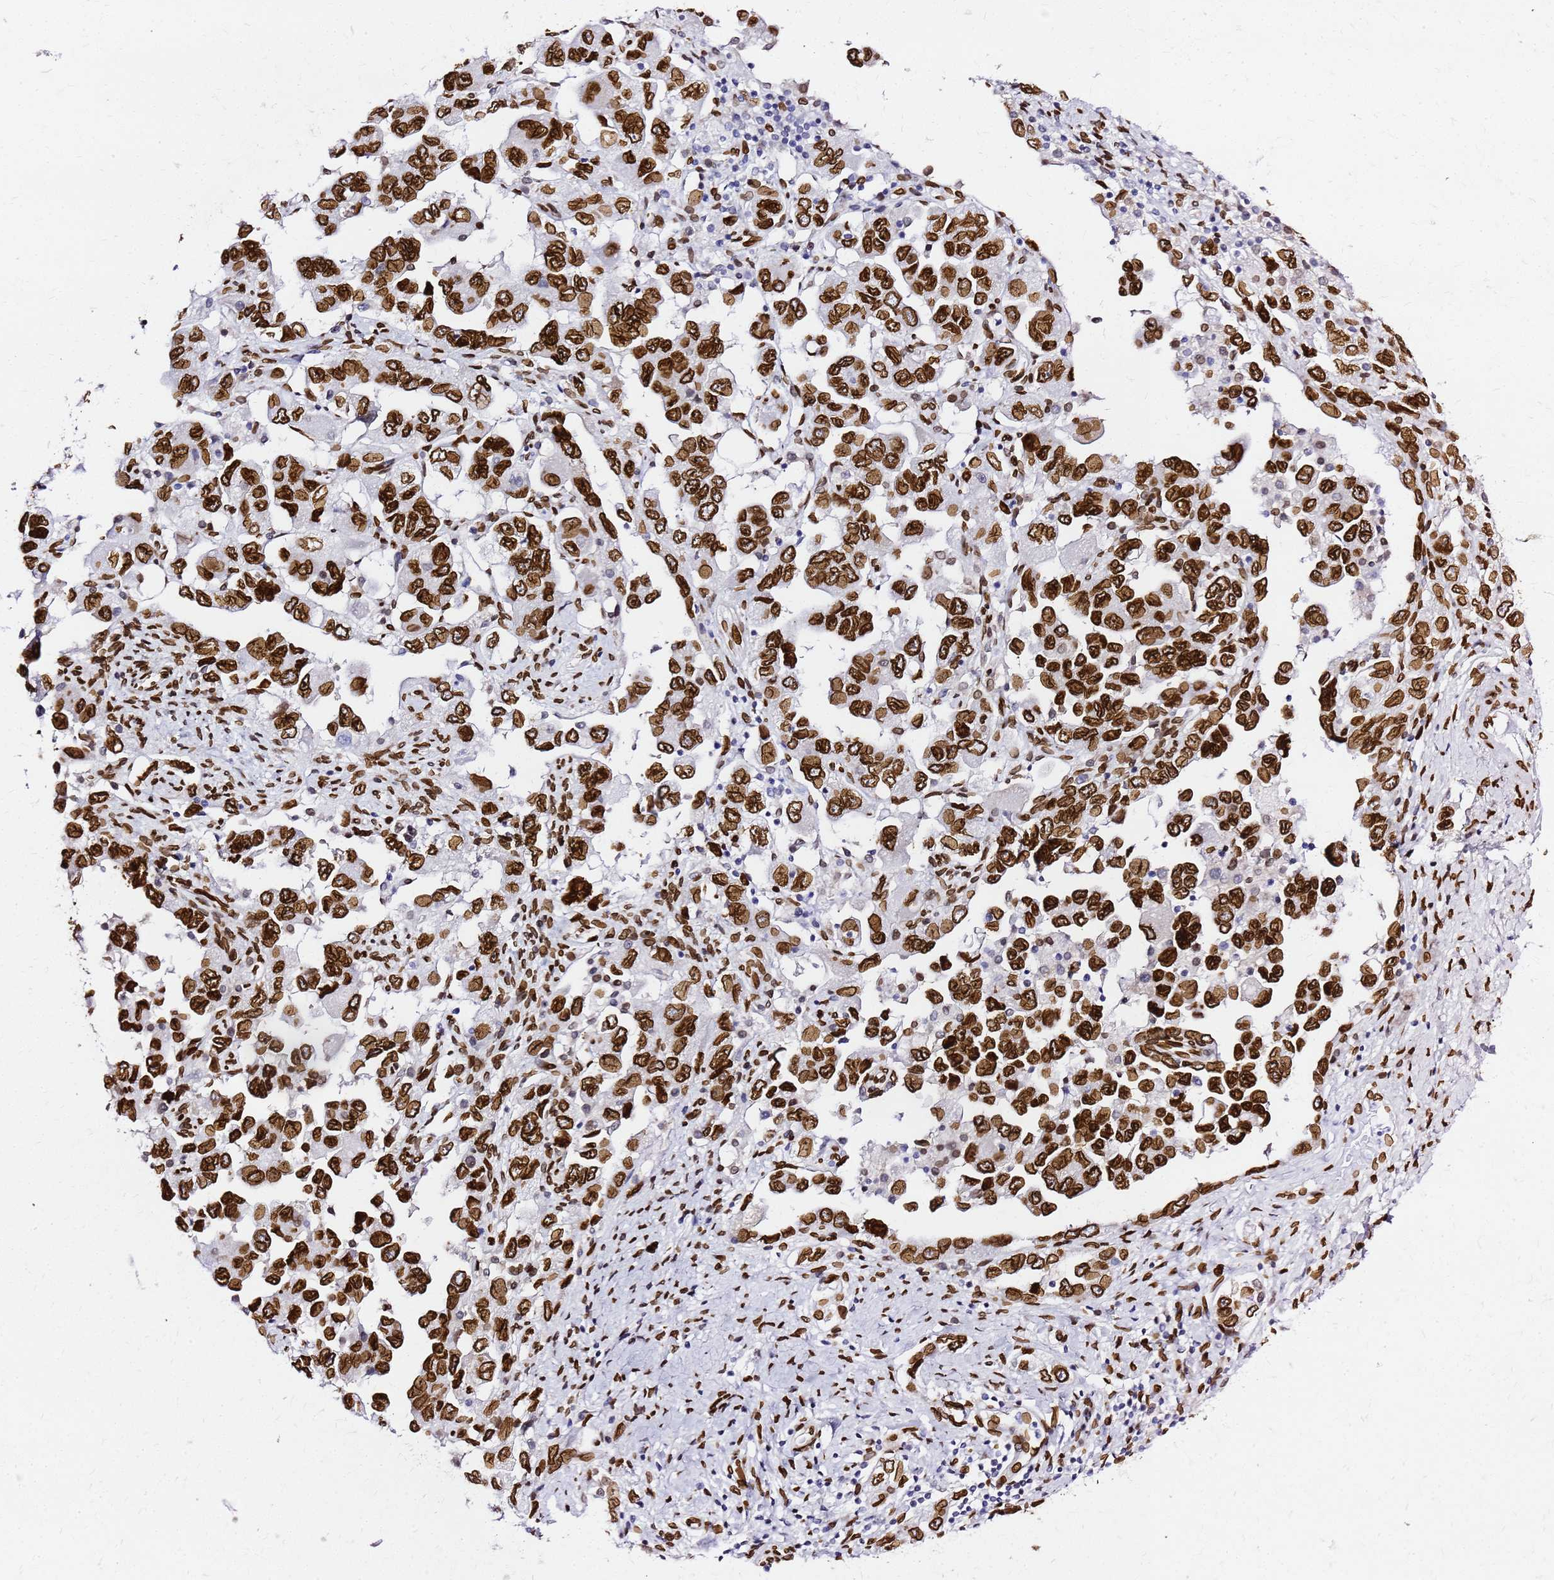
{"staining": {"intensity": "strong", "quantity": ">75%", "location": "cytoplasmic/membranous,nuclear"}, "tissue": "ovarian cancer", "cell_type": "Tumor cells", "image_type": "cancer", "snomed": [{"axis": "morphology", "description": "Carcinoma, NOS"}, {"axis": "morphology", "description": "Cystadenocarcinoma, serous, NOS"}, {"axis": "topography", "description": "Ovary"}], "caption": "A high-resolution micrograph shows immunohistochemistry staining of serous cystadenocarcinoma (ovarian), which shows strong cytoplasmic/membranous and nuclear staining in approximately >75% of tumor cells.", "gene": "C6orf141", "patient": {"sex": "female", "age": 69}}